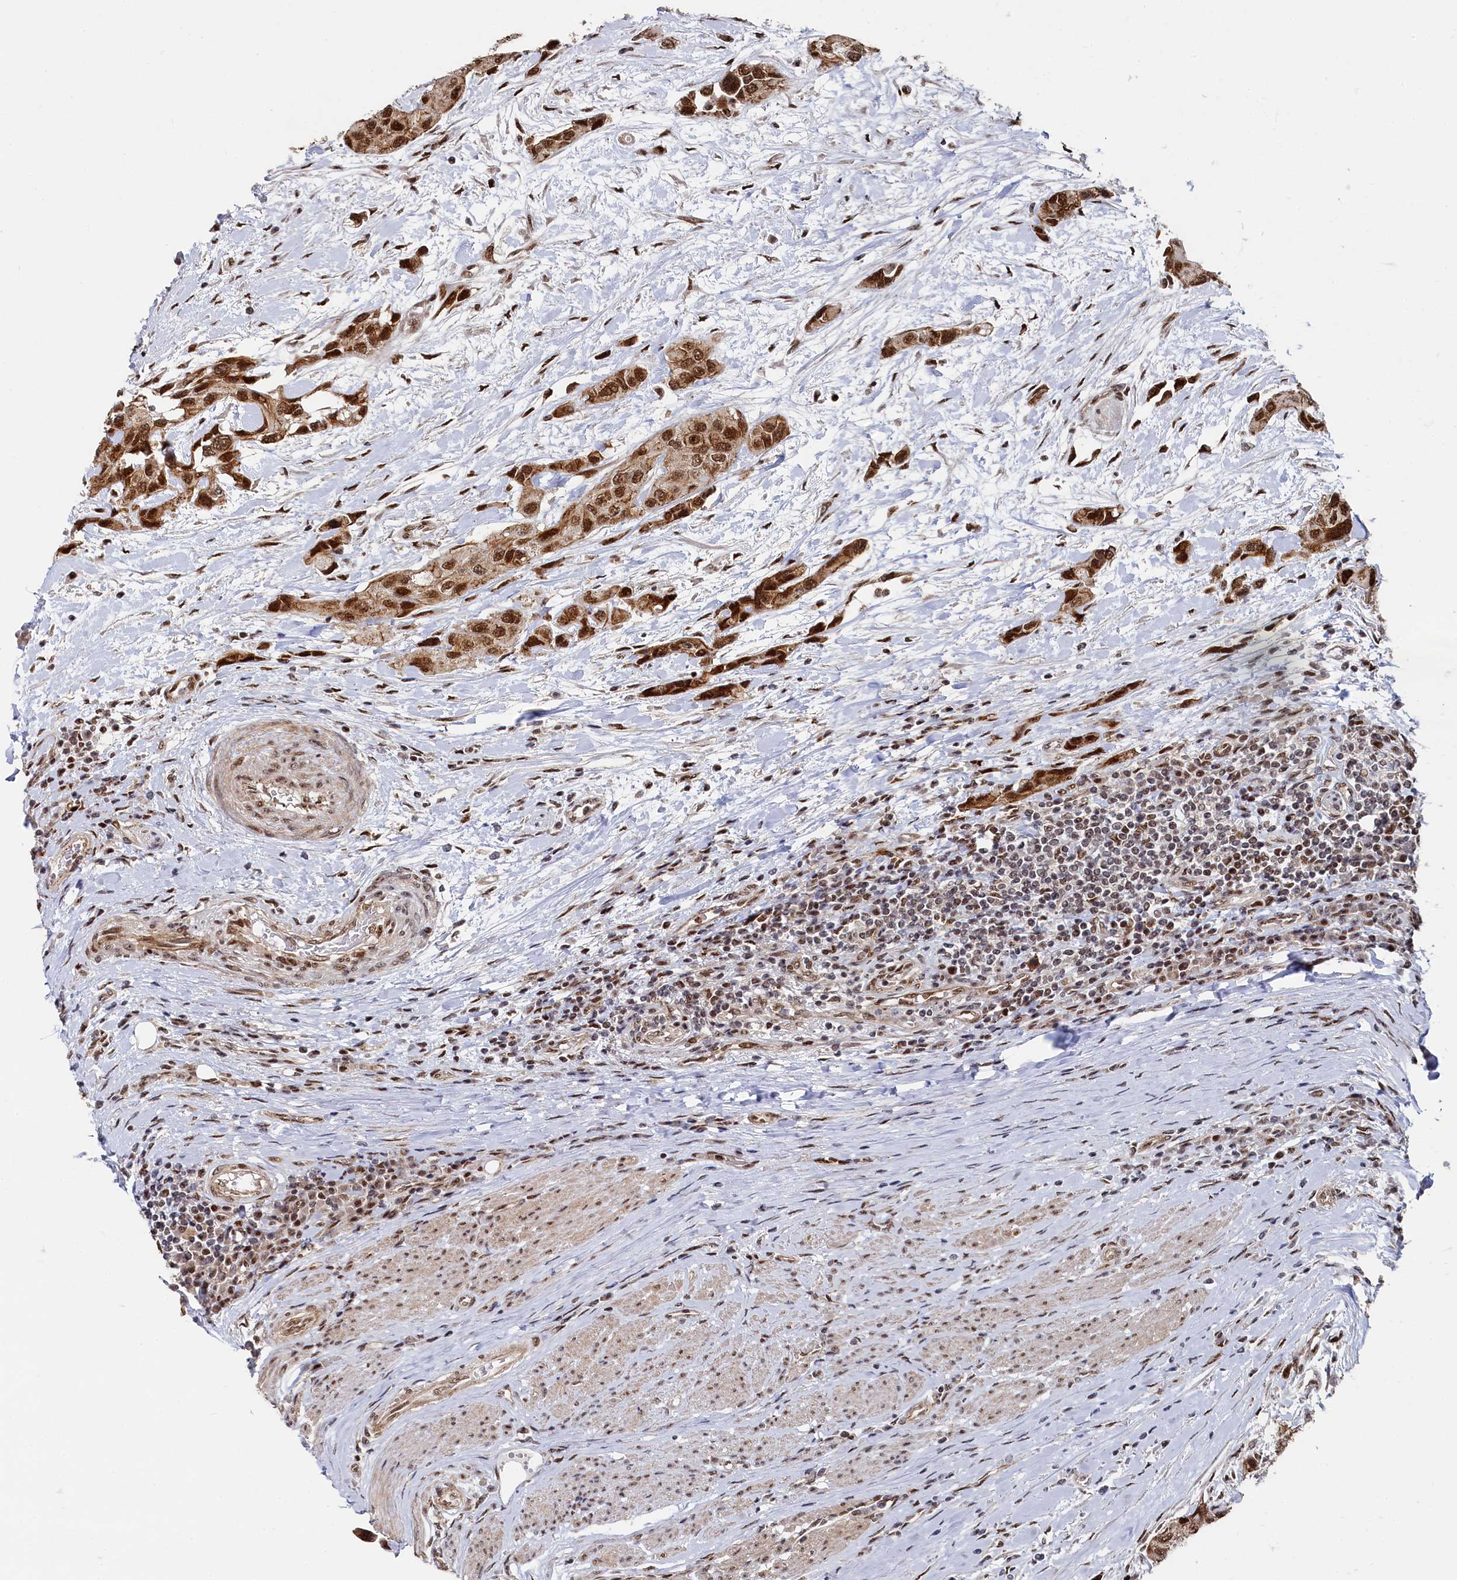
{"staining": {"intensity": "strong", "quantity": ">75%", "location": "cytoplasmic/membranous,nuclear"}, "tissue": "urothelial cancer", "cell_type": "Tumor cells", "image_type": "cancer", "snomed": [{"axis": "morphology", "description": "Normal tissue, NOS"}, {"axis": "morphology", "description": "Urothelial carcinoma, High grade"}, {"axis": "topography", "description": "Vascular tissue"}, {"axis": "topography", "description": "Urinary bladder"}], "caption": "Protein analysis of urothelial cancer tissue reveals strong cytoplasmic/membranous and nuclear expression in approximately >75% of tumor cells.", "gene": "BUB3", "patient": {"sex": "female", "age": 56}}